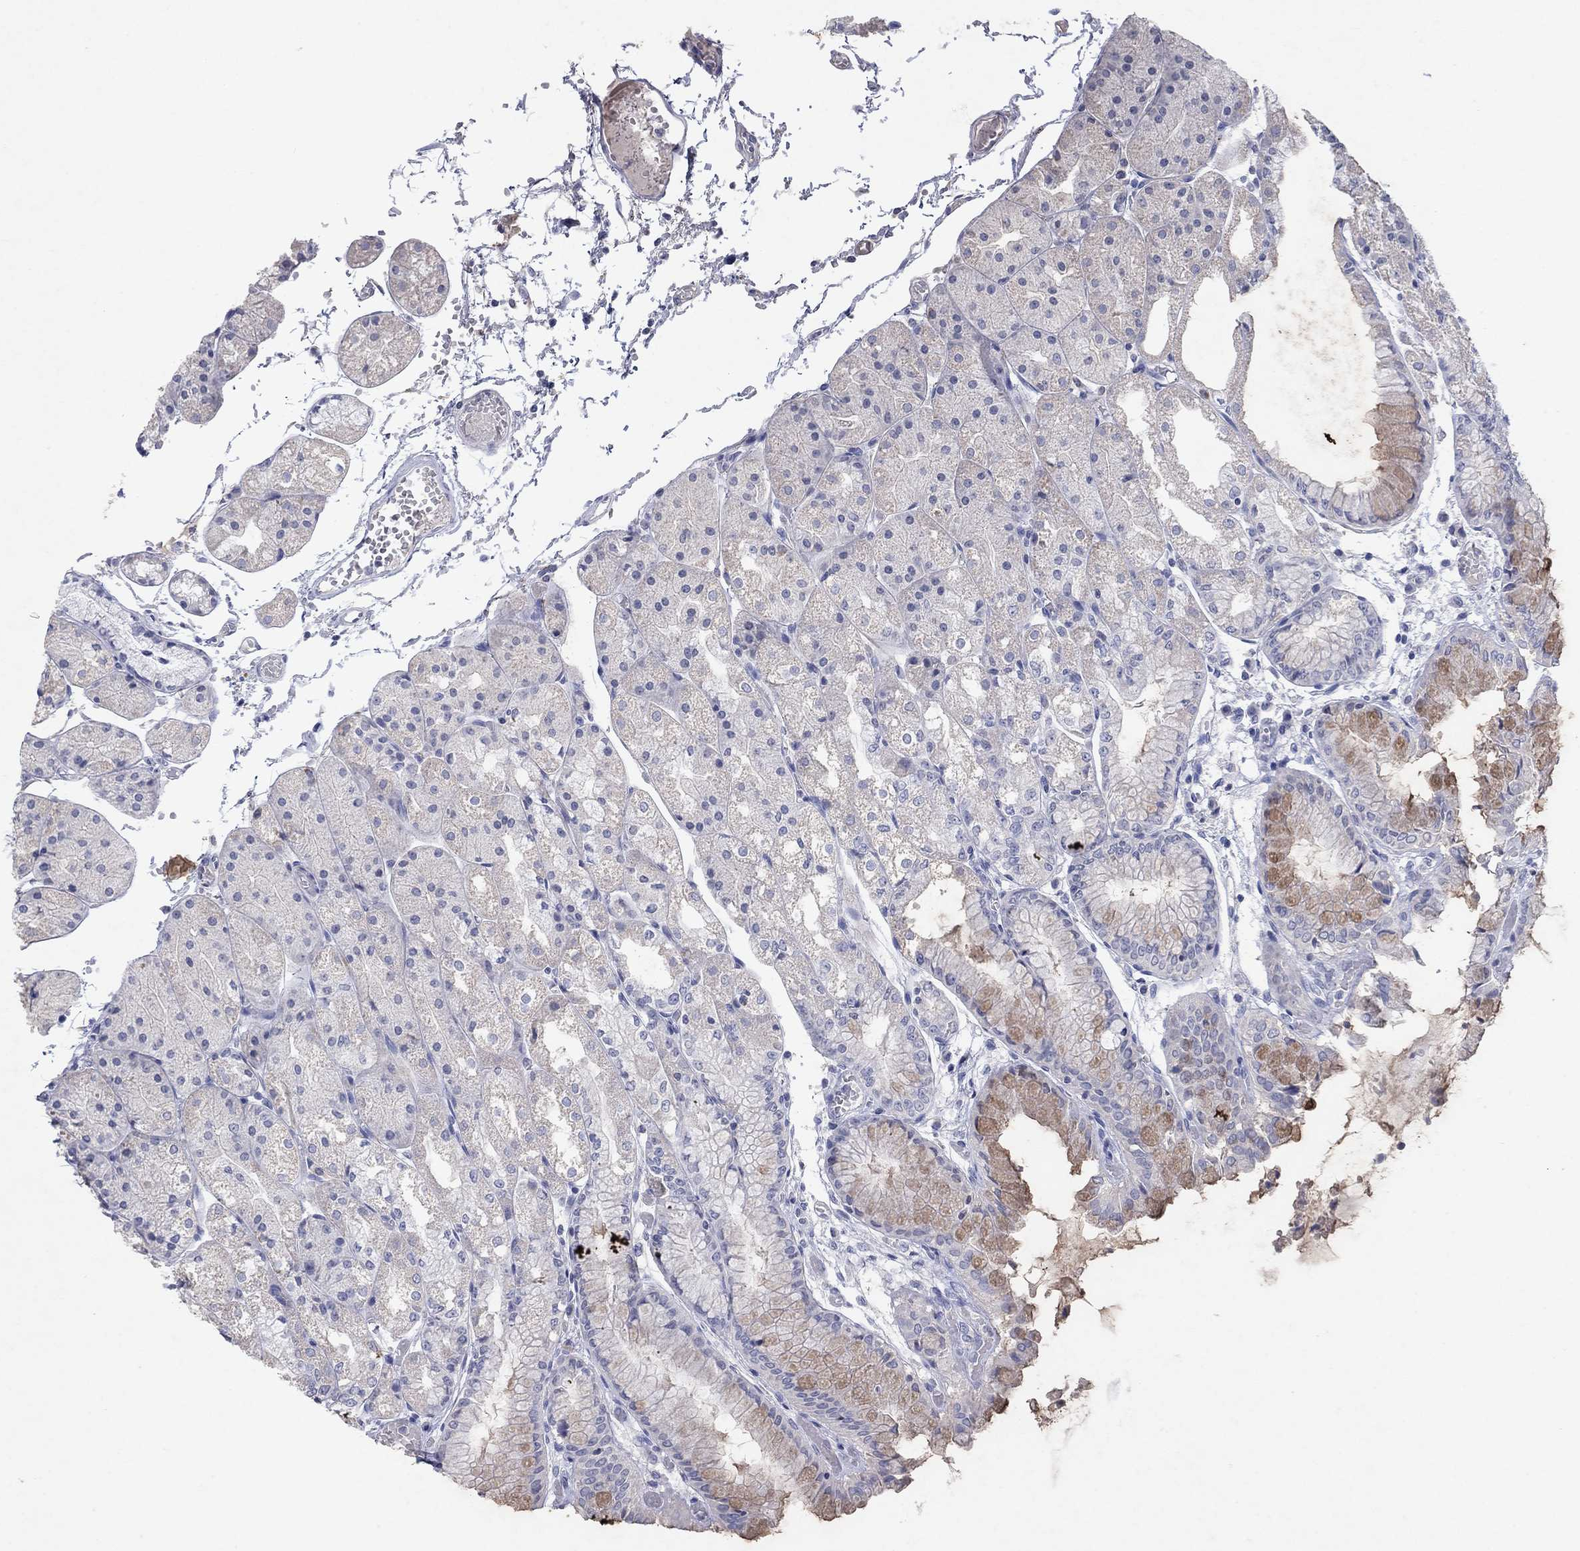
{"staining": {"intensity": "moderate", "quantity": "25%-75%", "location": "cytoplasmic/membranous"}, "tissue": "stomach", "cell_type": "Glandular cells", "image_type": "normal", "snomed": [{"axis": "morphology", "description": "Normal tissue, NOS"}, {"axis": "topography", "description": "Stomach, upper"}], "caption": "Moderate cytoplasmic/membranous positivity for a protein is appreciated in approximately 25%-75% of glandular cells of normal stomach using immunohistochemistry (IHC).", "gene": "KRT40", "patient": {"sex": "male", "age": 72}}